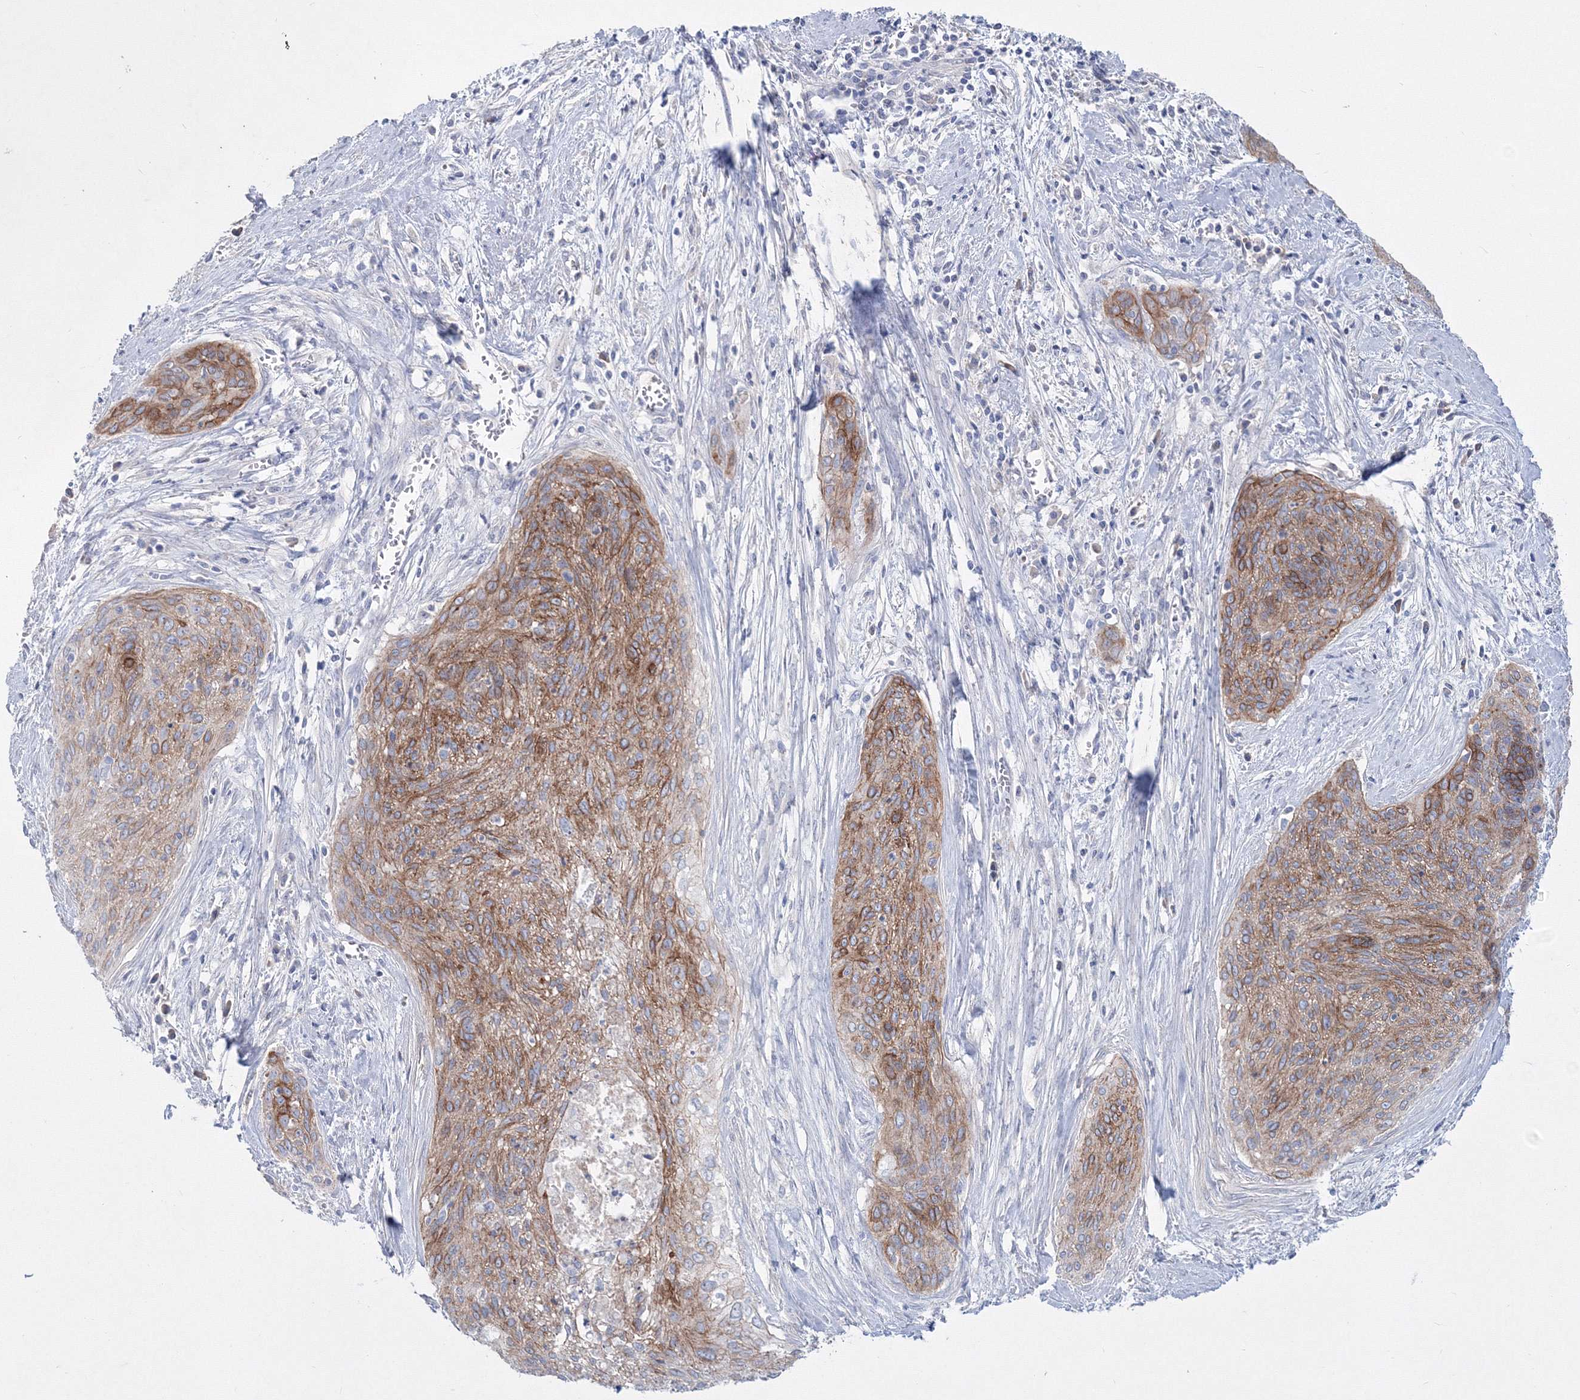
{"staining": {"intensity": "moderate", "quantity": ">75%", "location": "cytoplasmic/membranous"}, "tissue": "cervical cancer", "cell_type": "Tumor cells", "image_type": "cancer", "snomed": [{"axis": "morphology", "description": "Squamous cell carcinoma, NOS"}, {"axis": "topography", "description": "Cervix"}], "caption": "Cervical cancer stained with a brown dye displays moderate cytoplasmic/membranous positive positivity in about >75% of tumor cells.", "gene": "TMEM139", "patient": {"sex": "female", "age": 55}}